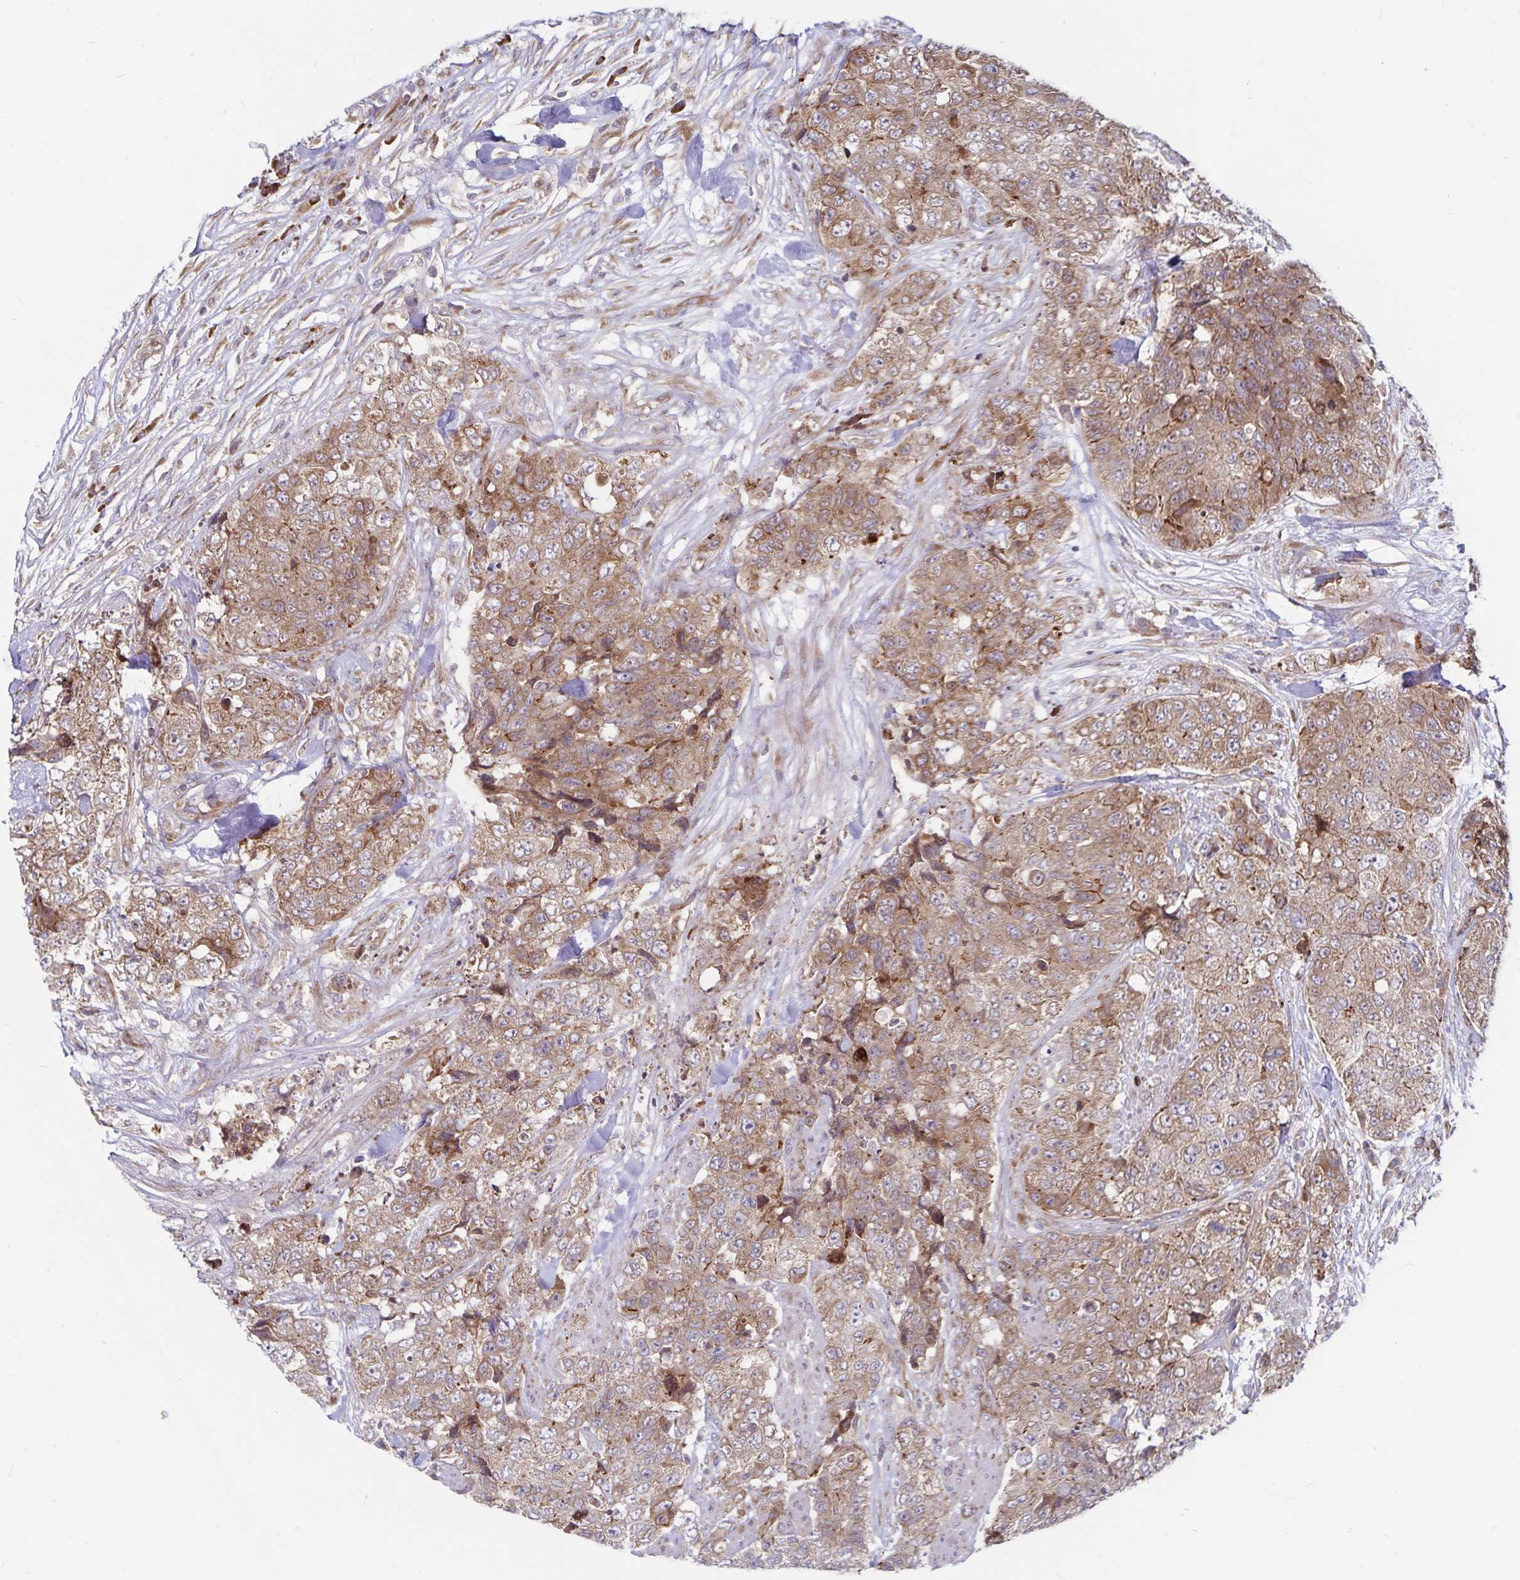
{"staining": {"intensity": "moderate", "quantity": ">75%", "location": "cytoplasmic/membranous"}, "tissue": "urothelial cancer", "cell_type": "Tumor cells", "image_type": "cancer", "snomed": [{"axis": "morphology", "description": "Urothelial carcinoma, High grade"}, {"axis": "topography", "description": "Urinary bladder"}], "caption": "High-power microscopy captured an immunohistochemistry (IHC) image of urothelial cancer, revealing moderate cytoplasmic/membranous staining in approximately >75% of tumor cells.", "gene": "SEC62", "patient": {"sex": "female", "age": 78}}